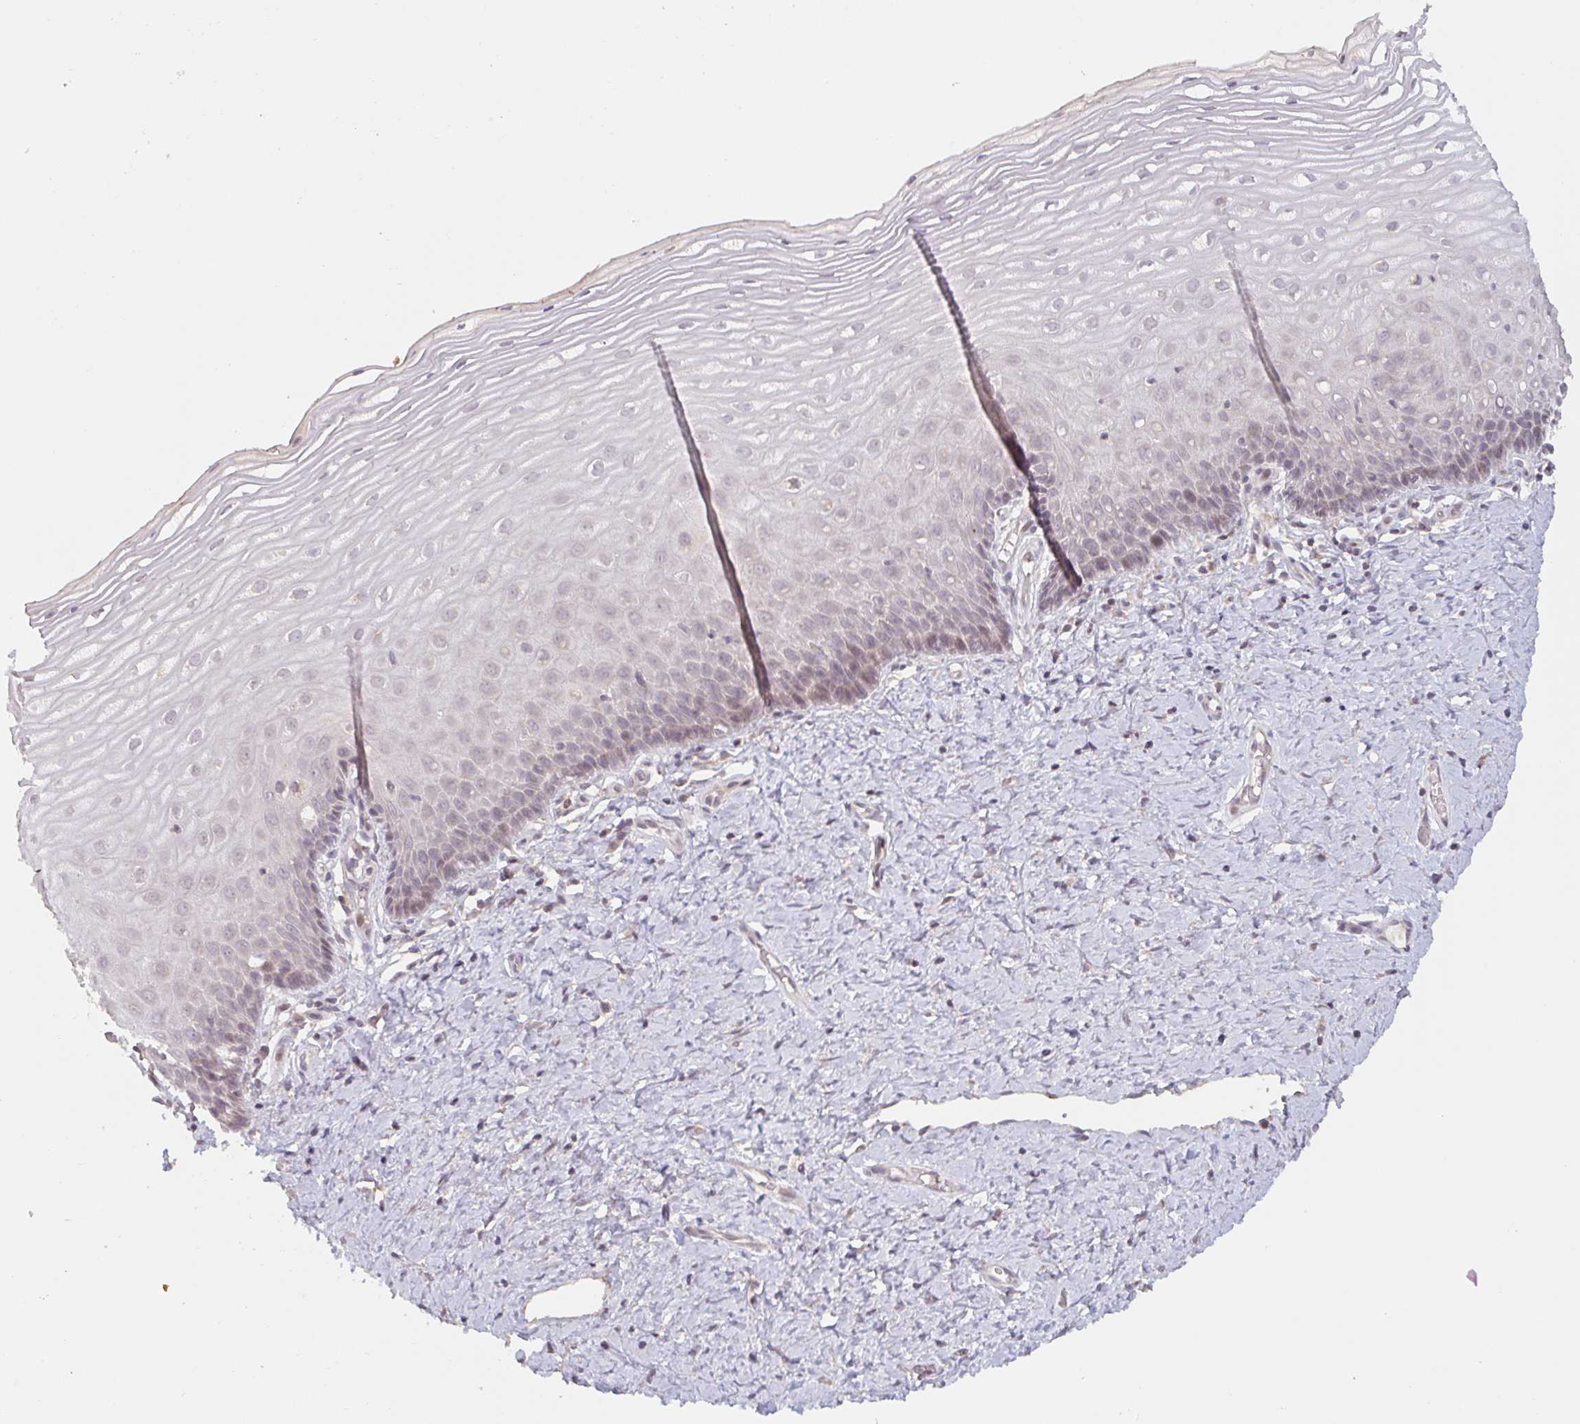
{"staining": {"intensity": "weak", "quantity": ">75%", "location": "cytoplasmic/membranous"}, "tissue": "cervix", "cell_type": "Glandular cells", "image_type": "normal", "snomed": [{"axis": "morphology", "description": "Normal tissue, NOS"}, {"axis": "topography", "description": "Cervix"}], "caption": "Cervix stained with a brown dye reveals weak cytoplasmic/membranous positive positivity in approximately >75% of glandular cells.", "gene": "DCST1", "patient": {"sex": "female", "age": 37}}